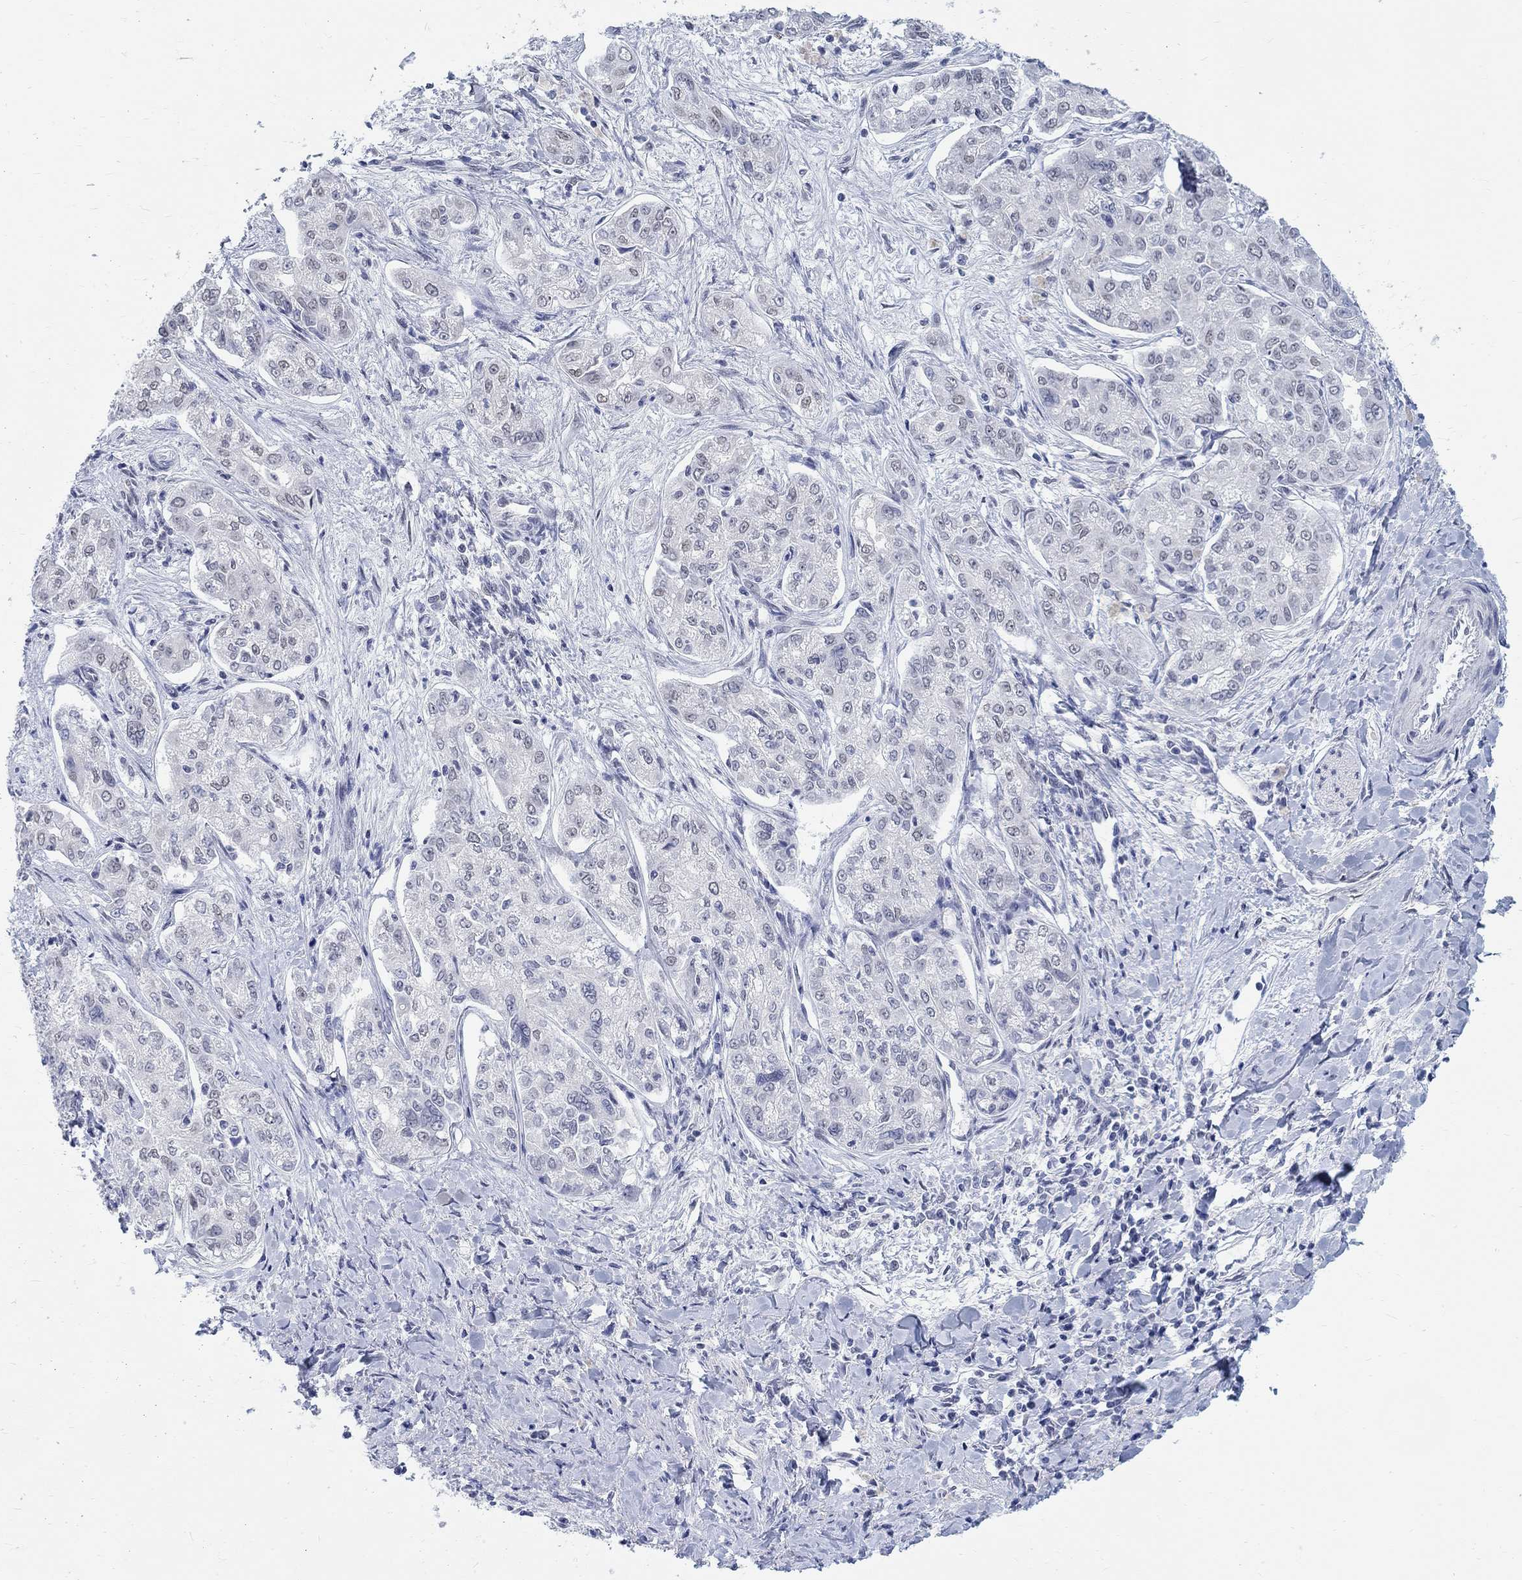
{"staining": {"intensity": "negative", "quantity": "none", "location": "none"}, "tissue": "liver cancer", "cell_type": "Tumor cells", "image_type": "cancer", "snomed": [{"axis": "morphology", "description": "Cholangiocarcinoma"}, {"axis": "topography", "description": "Liver"}], "caption": "A photomicrograph of liver cancer stained for a protein displays no brown staining in tumor cells.", "gene": "ANKS1B", "patient": {"sex": "female", "age": 47}}